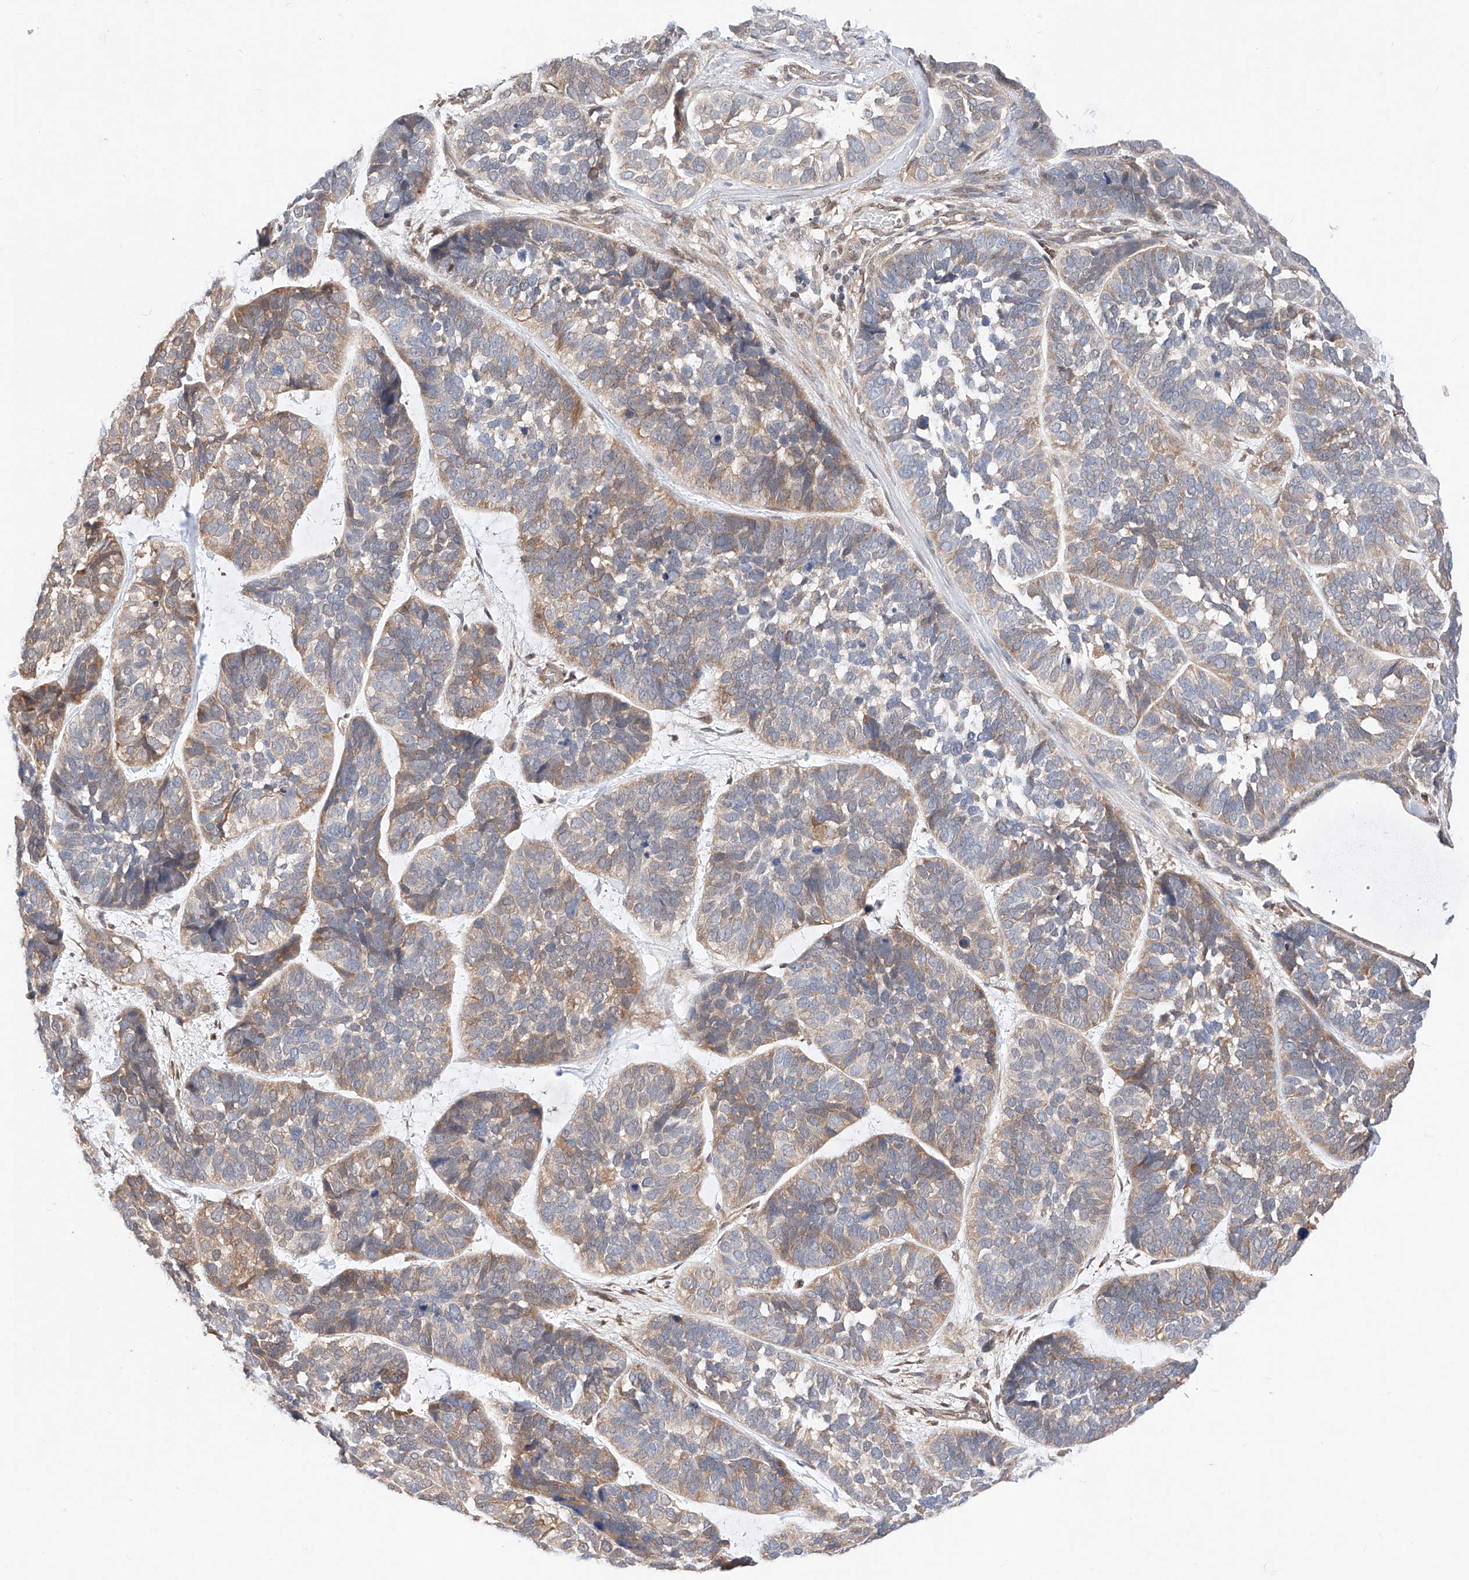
{"staining": {"intensity": "moderate", "quantity": "<25%", "location": "cytoplasmic/membranous"}, "tissue": "skin cancer", "cell_type": "Tumor cells", "image_type": "cancer", "snomed": [{"axis": "morphology", "description": "Basal cell carcinoma"}, {"axis": "topography", "description": "Skin"}], "caption": "Basal cell carcinoma (skin) stained with DAB (3,3'-diaminobenzidine) immunohistochemistry (IHC) exhibits low levels of moderate cytoplasmic/membranous staining in approximately <25% of tumor cells. (DAB (3,3'-diaminobenzidine) IHC with brightfield microscopy, high magnification).", "gene": "ZSCAN4", "patient": {"sex": "male", "age": 62}}